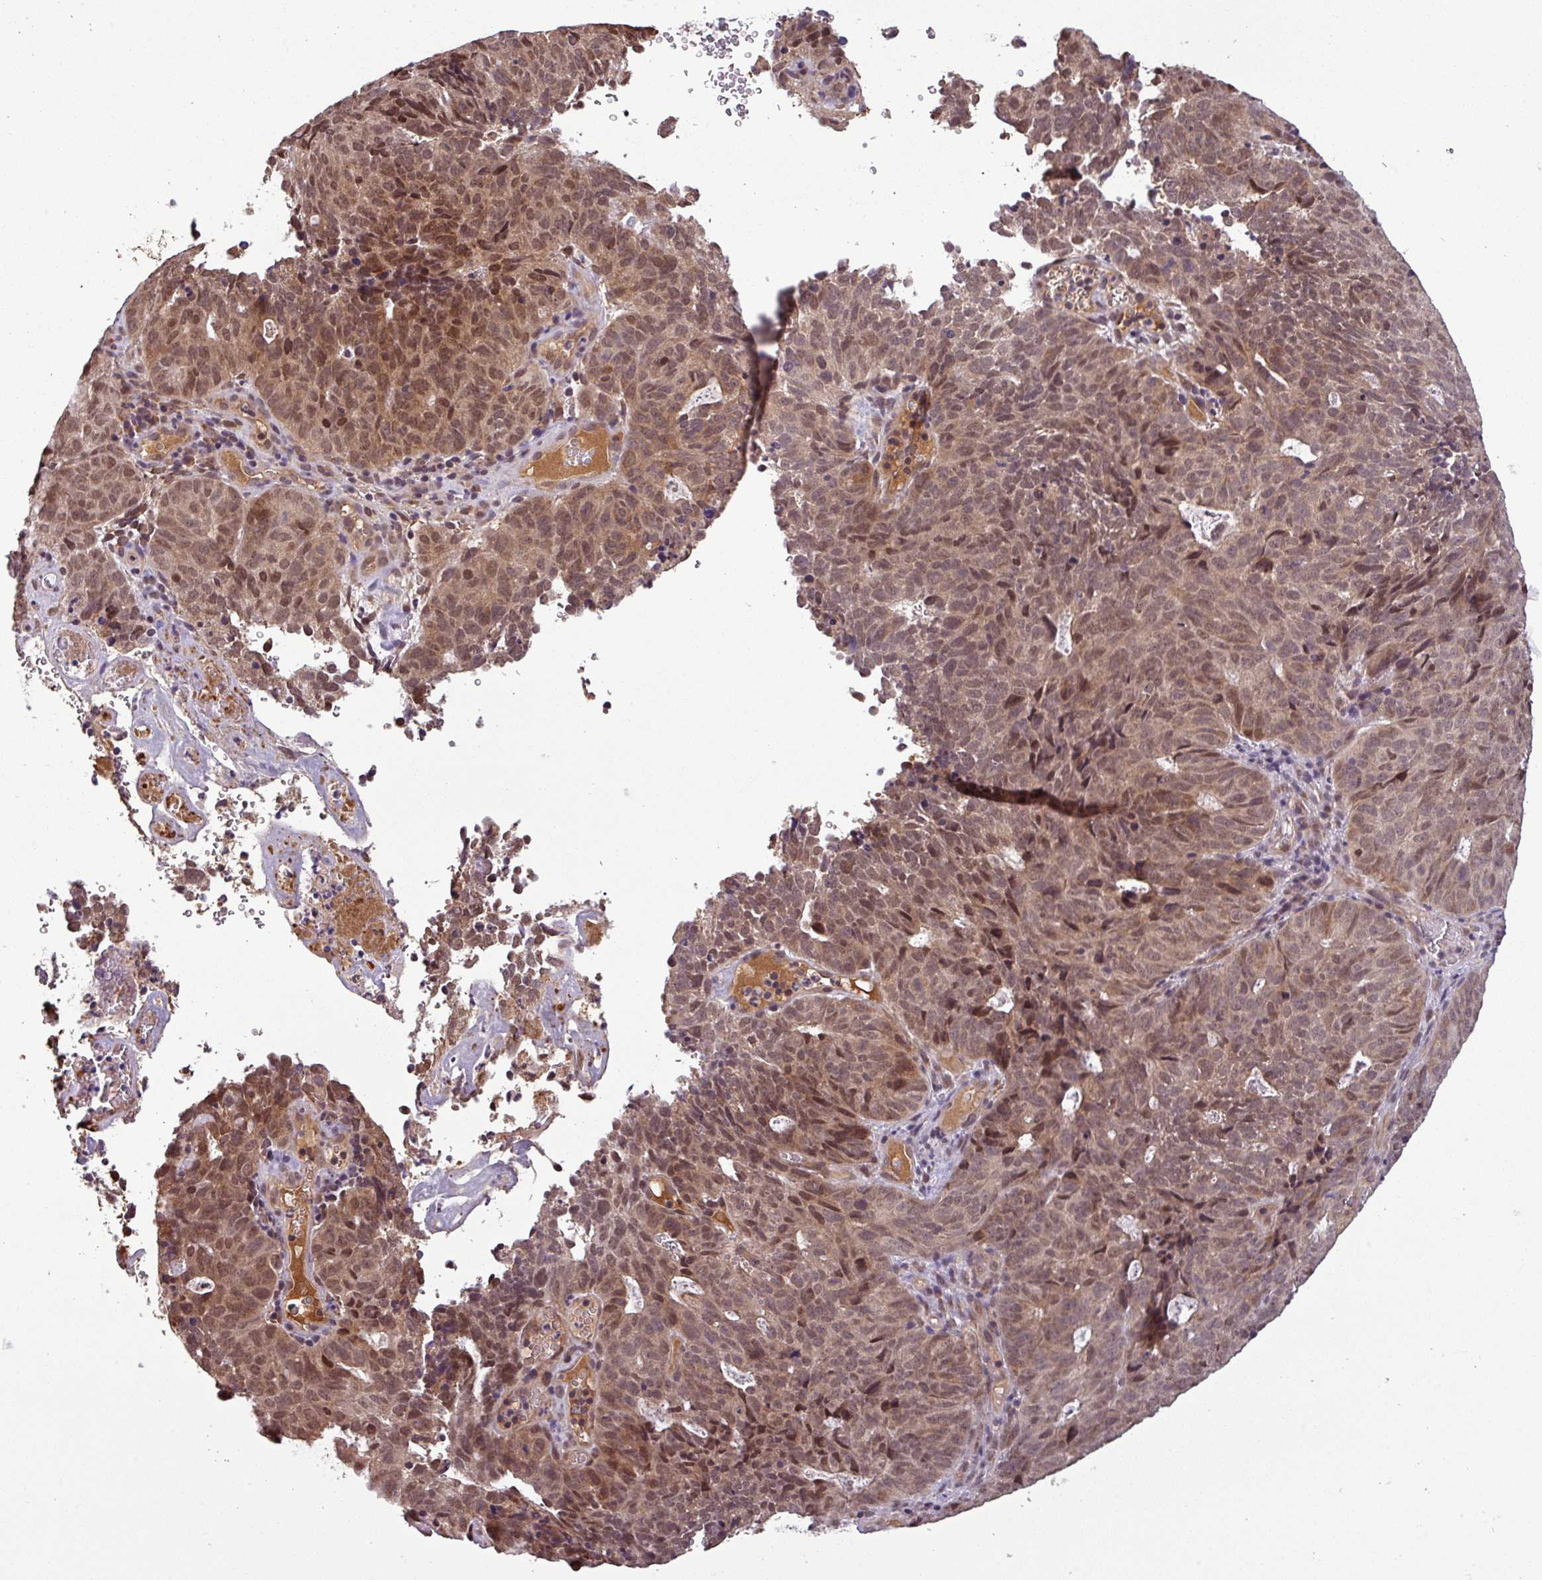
{"staining": {"intensity": "moderate", "quantity": ">75%", "location": "cytoplasmic/membranous,nuclear"}, "tissue": "cervical cancer", "cell_type": "Tumor cells", "image_type": "cancer", "snomed": [{"axis": "morphology", "description": "Adenocarcinoma, NOS"}, {"axis": "topography", "description": "Cervix"}], "caption": "Protein staining by immunohistochemistry (IHC) exhibits moderate cytoplasmic/membranous and nuclear staining in approximately >75% of tumor cells in cervical cancer (adenocarcinoma). (brown staining indicates protein expression, while blue staining denotes nuclei).", "gene": "NOB1", "patient": {"sex": "female", "age": 38}}